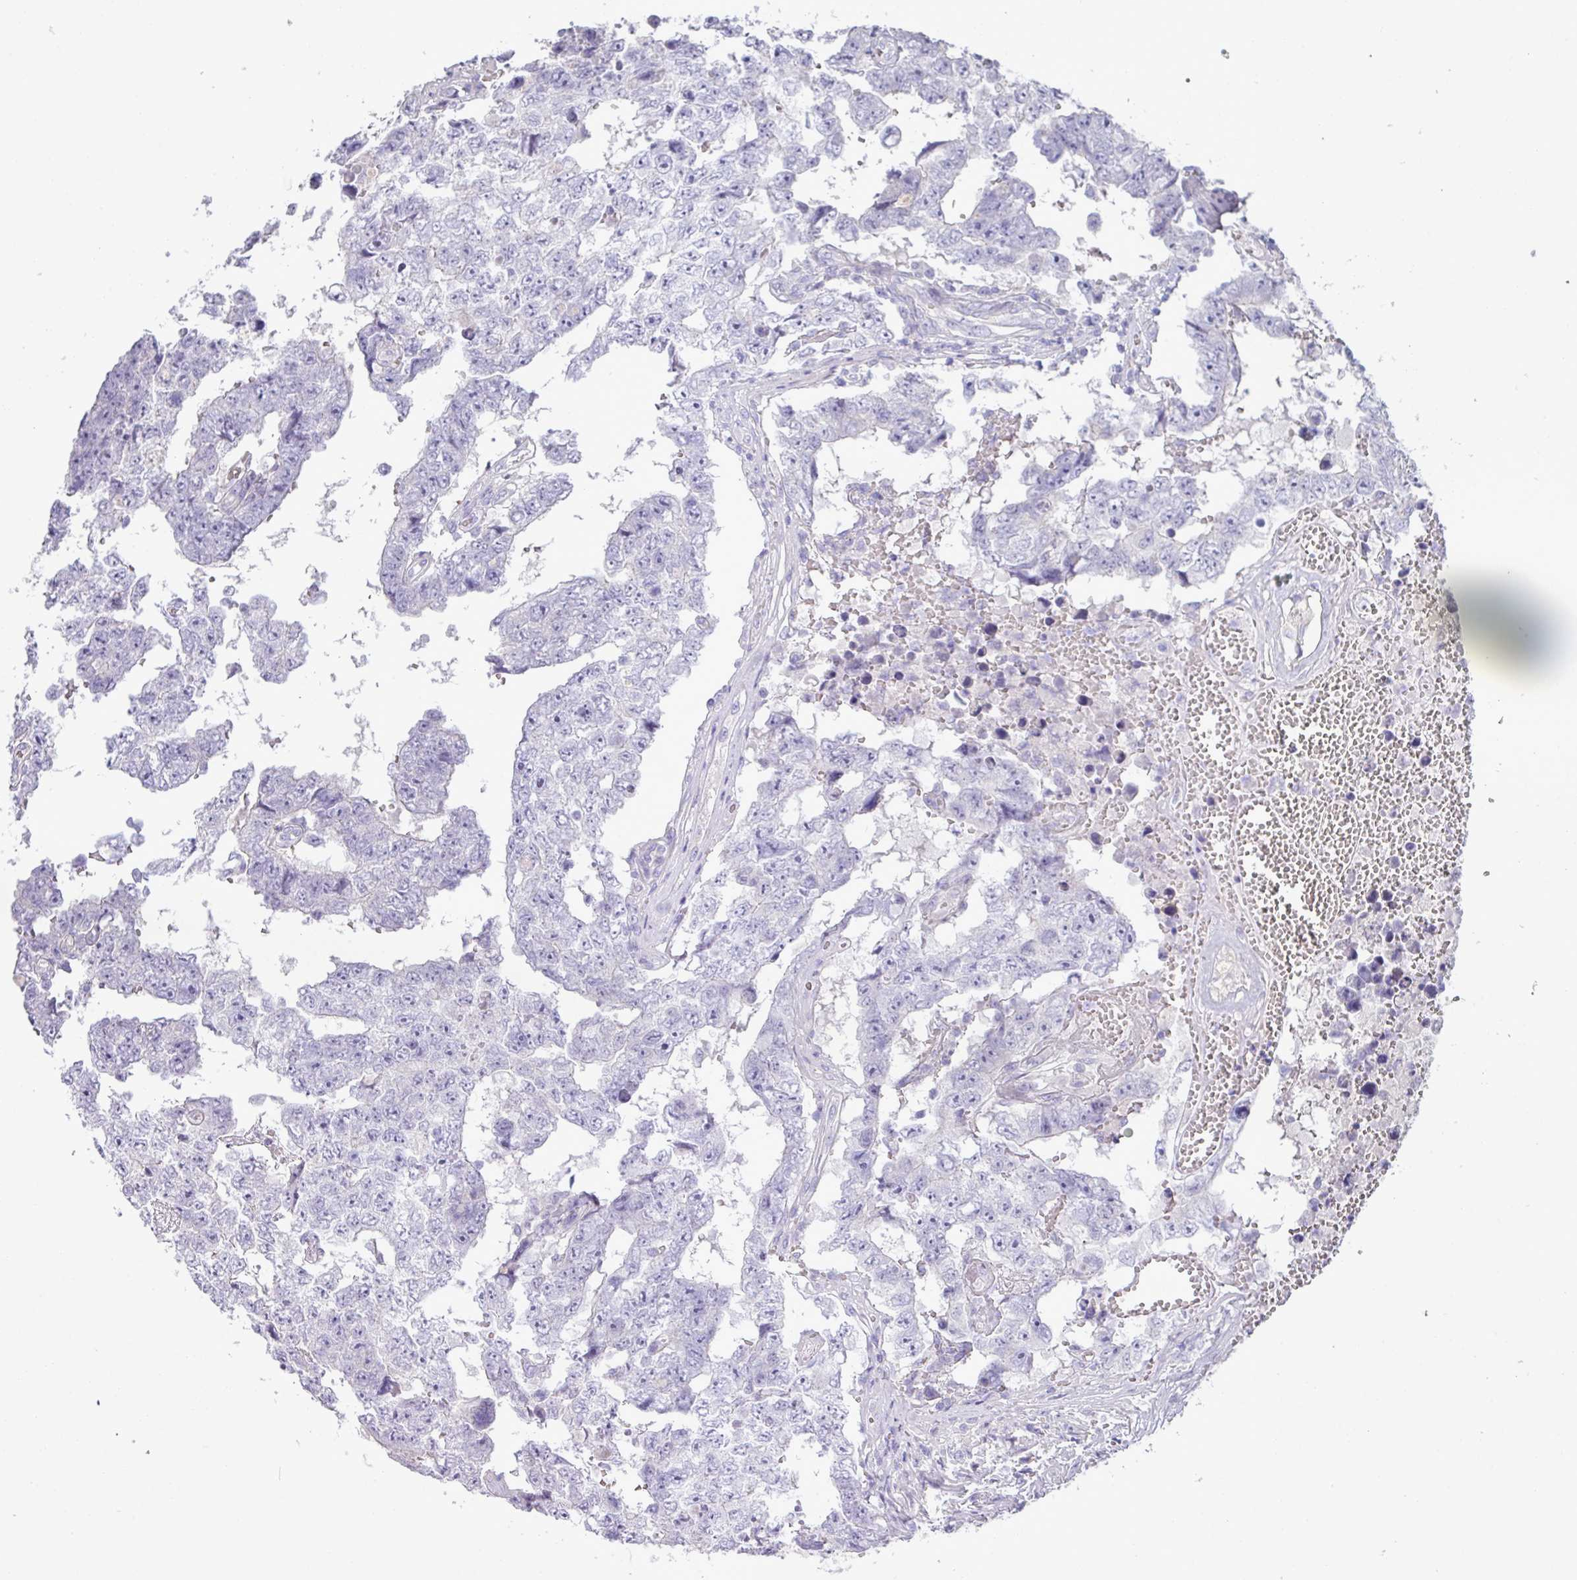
{"staining": {"intensity": "negative", "quantity": "none", "location": "none"}, "tissue": "testis cancer", "cell_type": "Tumor cells", "image_type": "cancer", "snomed": [{"axis": "morphology", "description": "Carcinoma, Embryonal, NOS"}, {"axis": "topography", "description": "Testis"}], "caption": "An immunohistochemistry photomicrograph of testis cancer is shown. There is no staining in tumor cells of testis cancer.", "gene": "KIRREL3", "patient": {"sex": "male", "age": 25}}